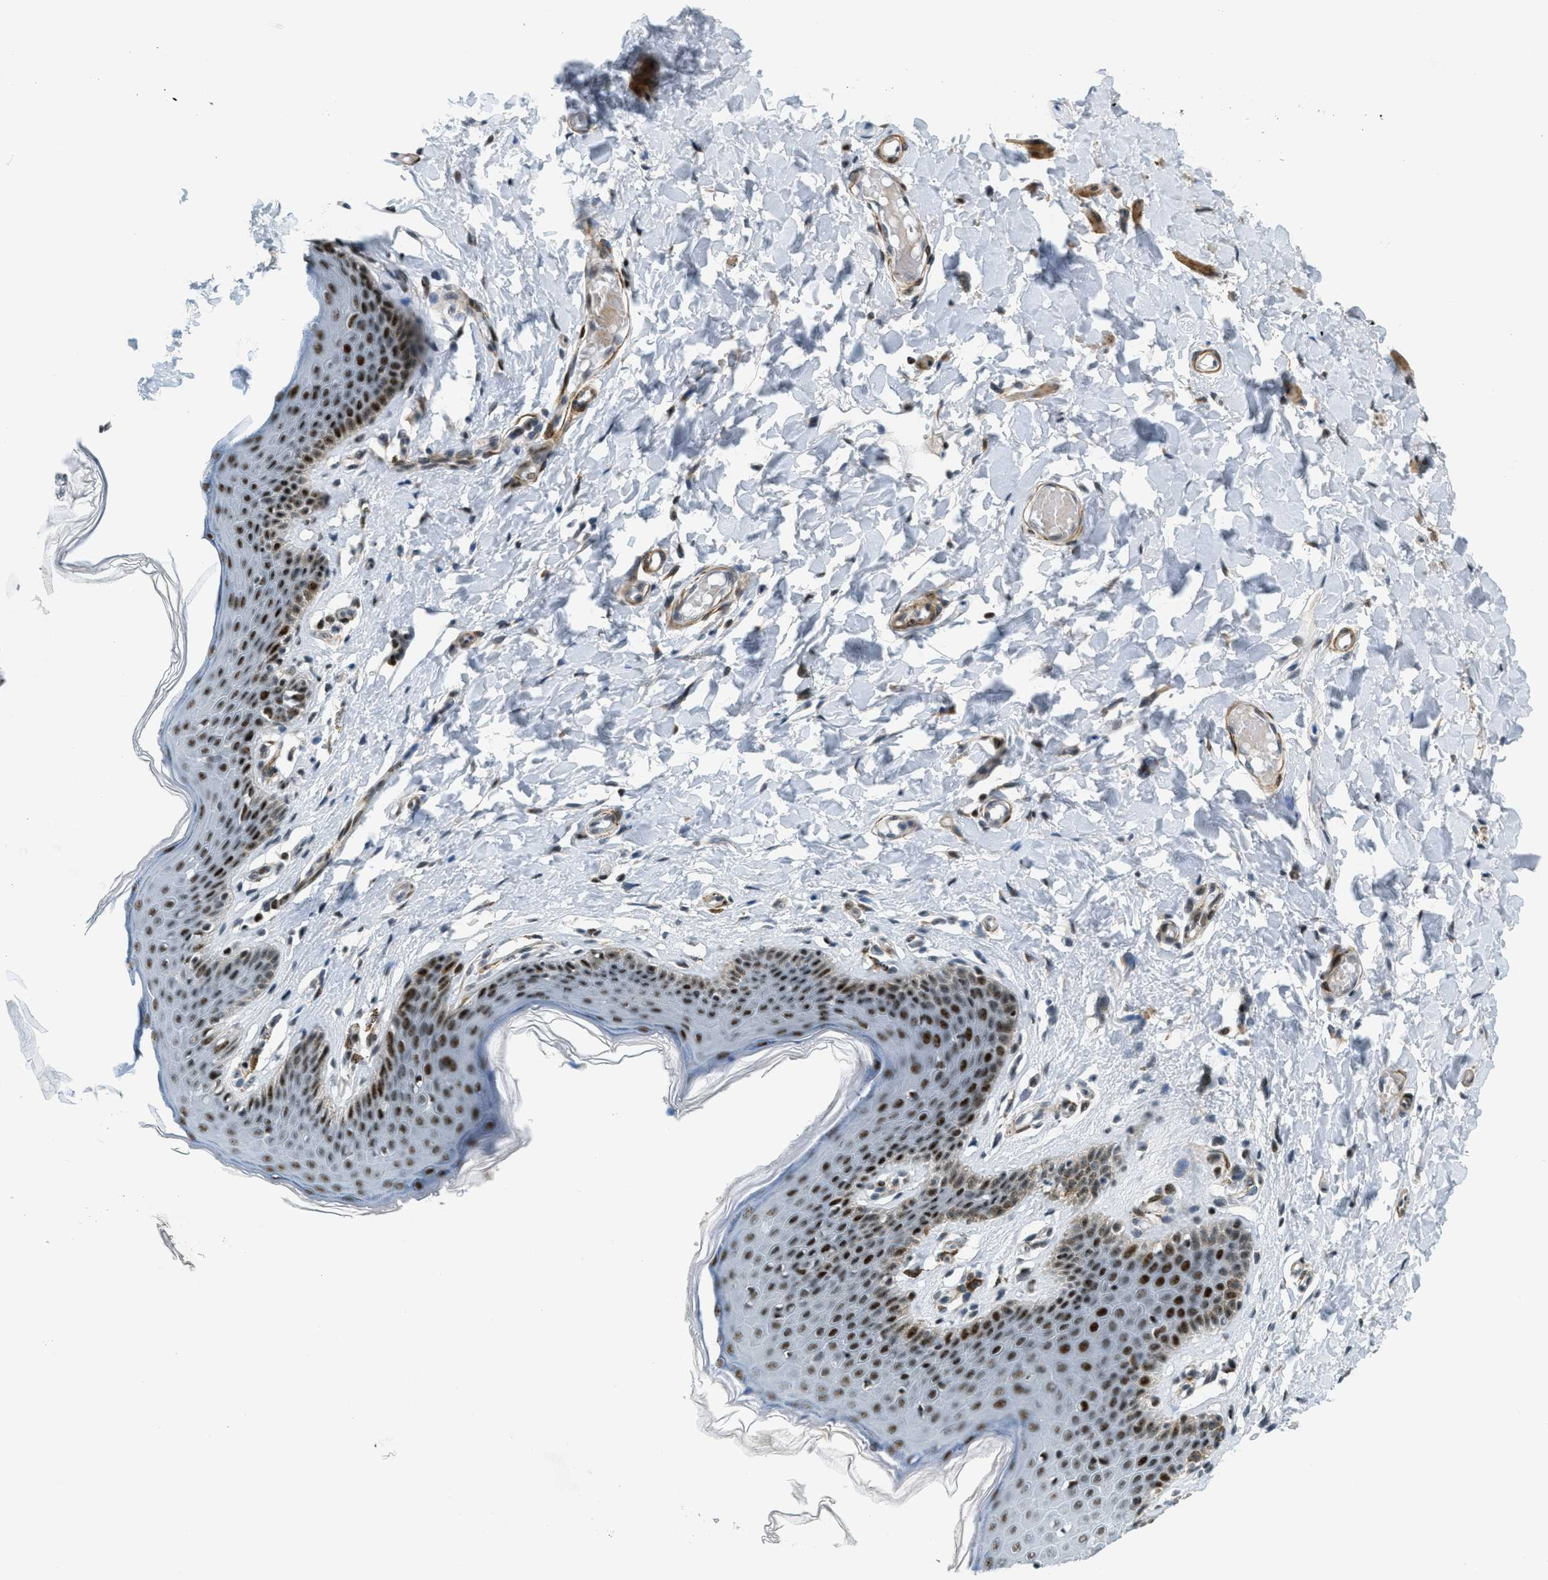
{"staining": {"intensity": "strong", "quantity": ">75%", "location": "nuclear"}, "tissue": "skin", "cell_type": "Epidermal cells", "image_type": "normal", "snomed": [{"axis": "morphology", "description": "Normal tissue, NOS"}, {"axis": "topography", "description": "Vulva"}], "caption": "Protein staining of normal skin displays strong nuclear expression in approximately >75% of epidermal cells.", "gene": "ZDHHC23", "patient": {"sex": "female", "age": 66}}